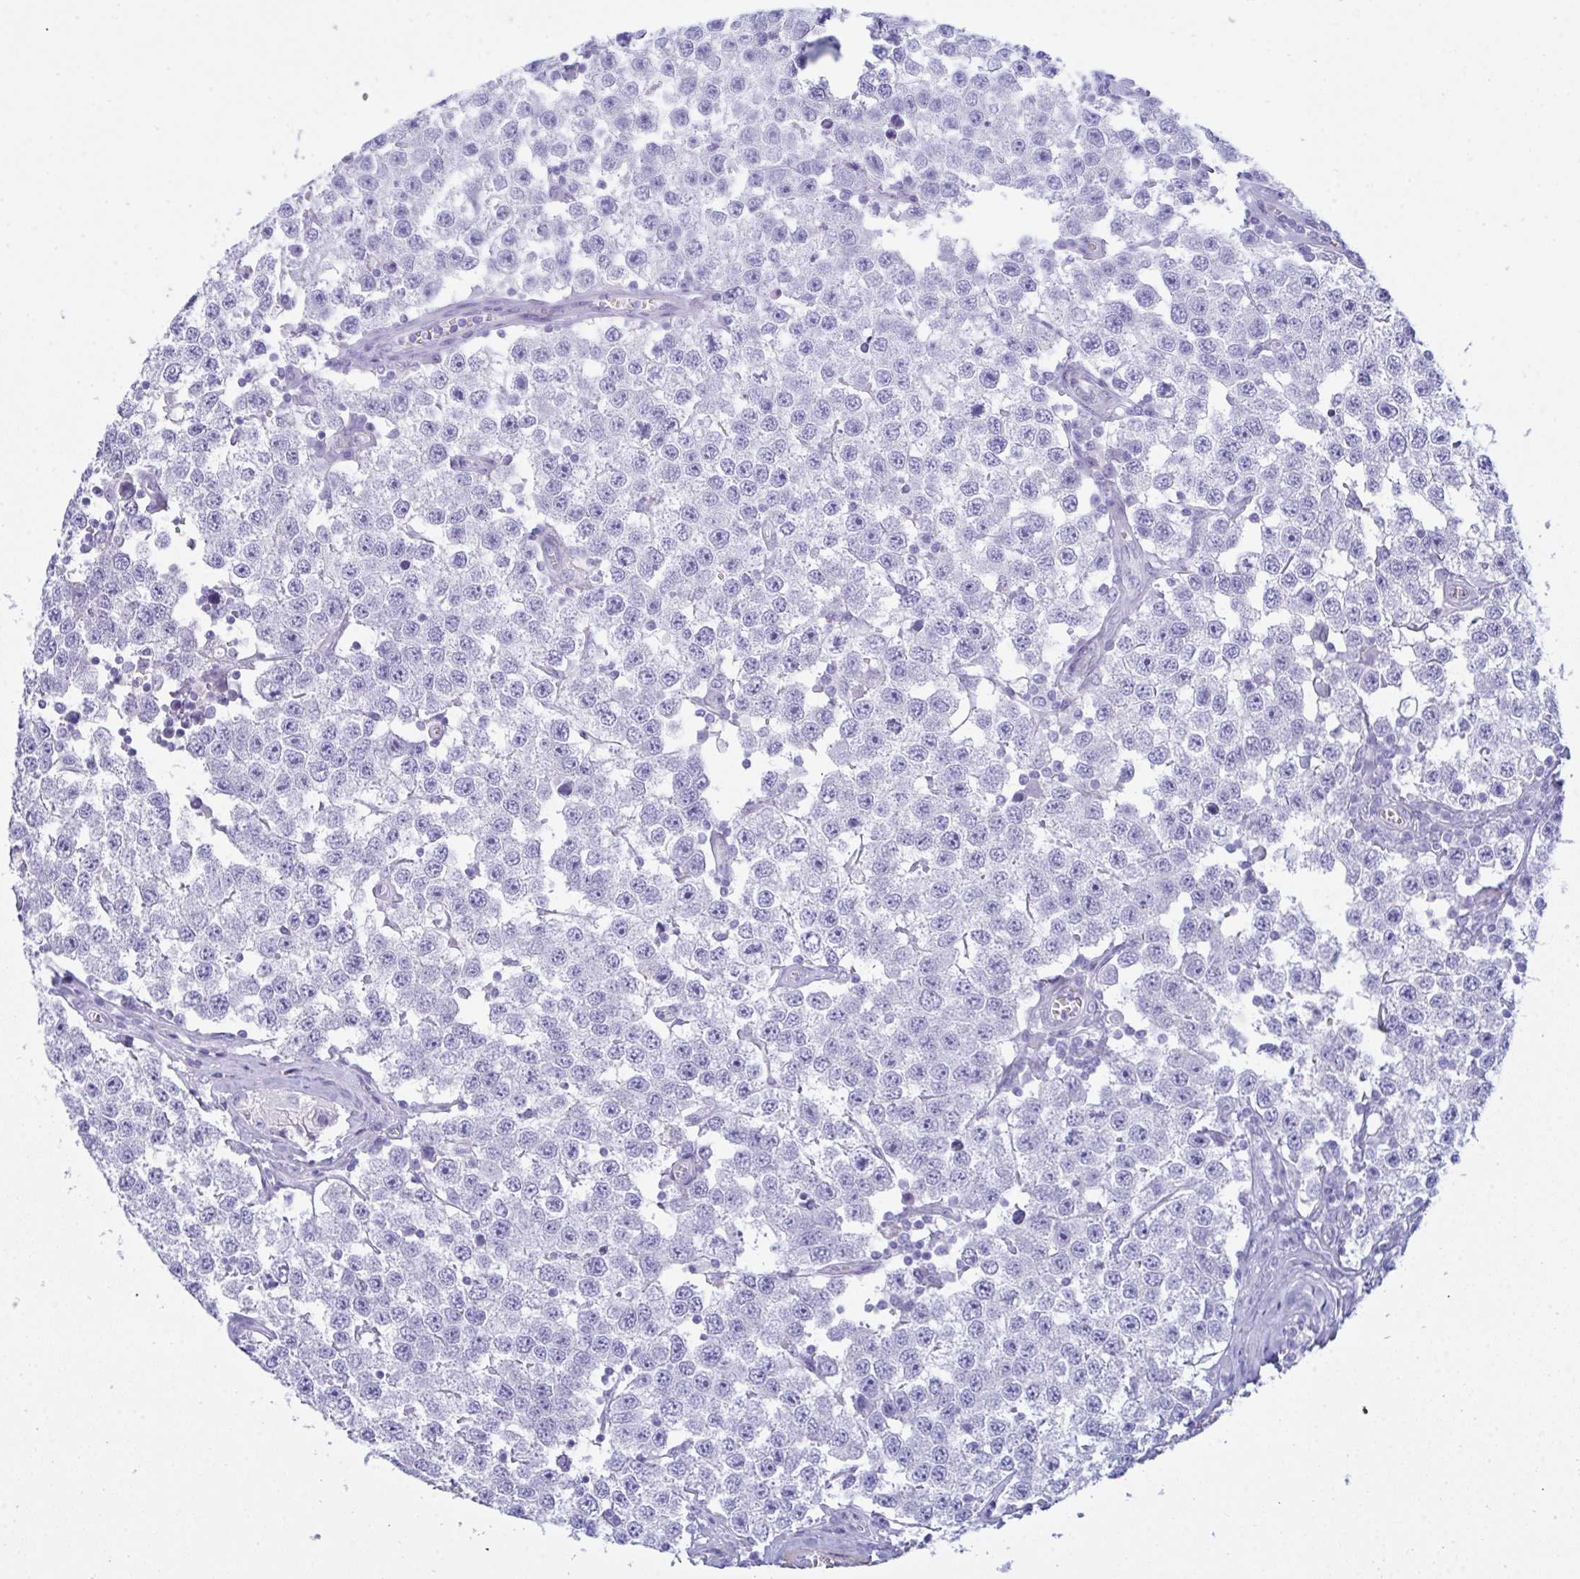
{"staining": {"intensity": "negative", "quantity": "none", "location": "none"}, "tissue": "testis cancer", "cell_type": "Tumor cells", "image_type": "cancer", "snomed": [{"axis": "morphology", "description": "Seminoma, NOS"}, {"axis": "topography", "description": "Testis"}], "caption": "Testis cancer stained for a protein using immunohistochemistry (IHC) displays no staining tumor cells.", "gene": "CEP170B", "patient": {"sex": "male", "age": 34}}